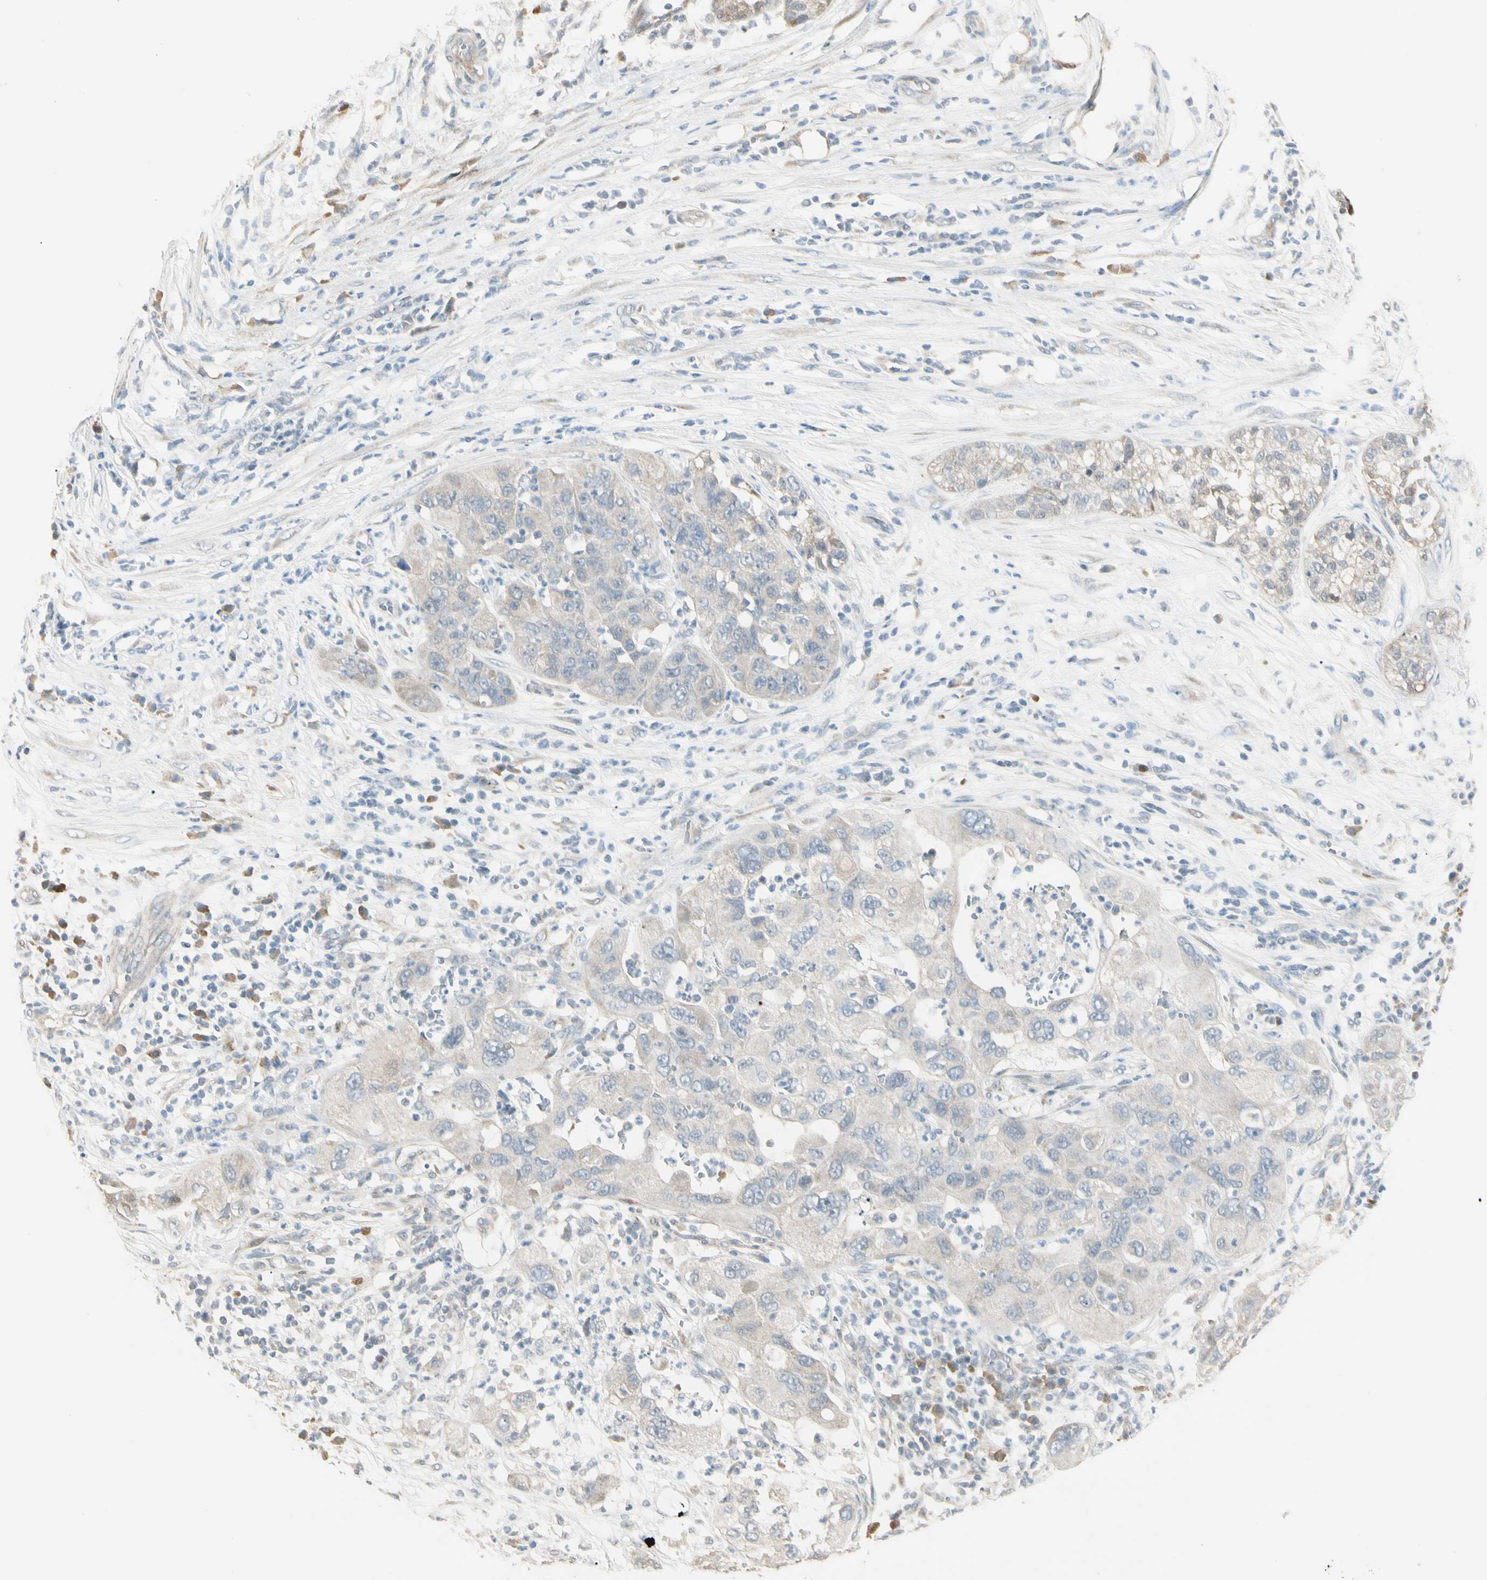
{"staining": {"intensity": "moderate", "quantity": "<25%", "location": "cytoplasmic/membranous"}, "tissue": "pancreatic cancer", "cell_type": "Tumor cells", "image_type": "cancer", "snomed": [{"axis": "morphology", "description": "Adenocarcinoma, NOS"}, {"axis": "topography", "description": "Pancreas"}], "caption": "Immunohistochemical staining of adenocarcinoma (pancreatic) shows low levels of moderate cytoplasmic/membranous expression in about <25% of tumor cells.", "gene": "GNE", "patient": {"sex": "female", "age": 78}}